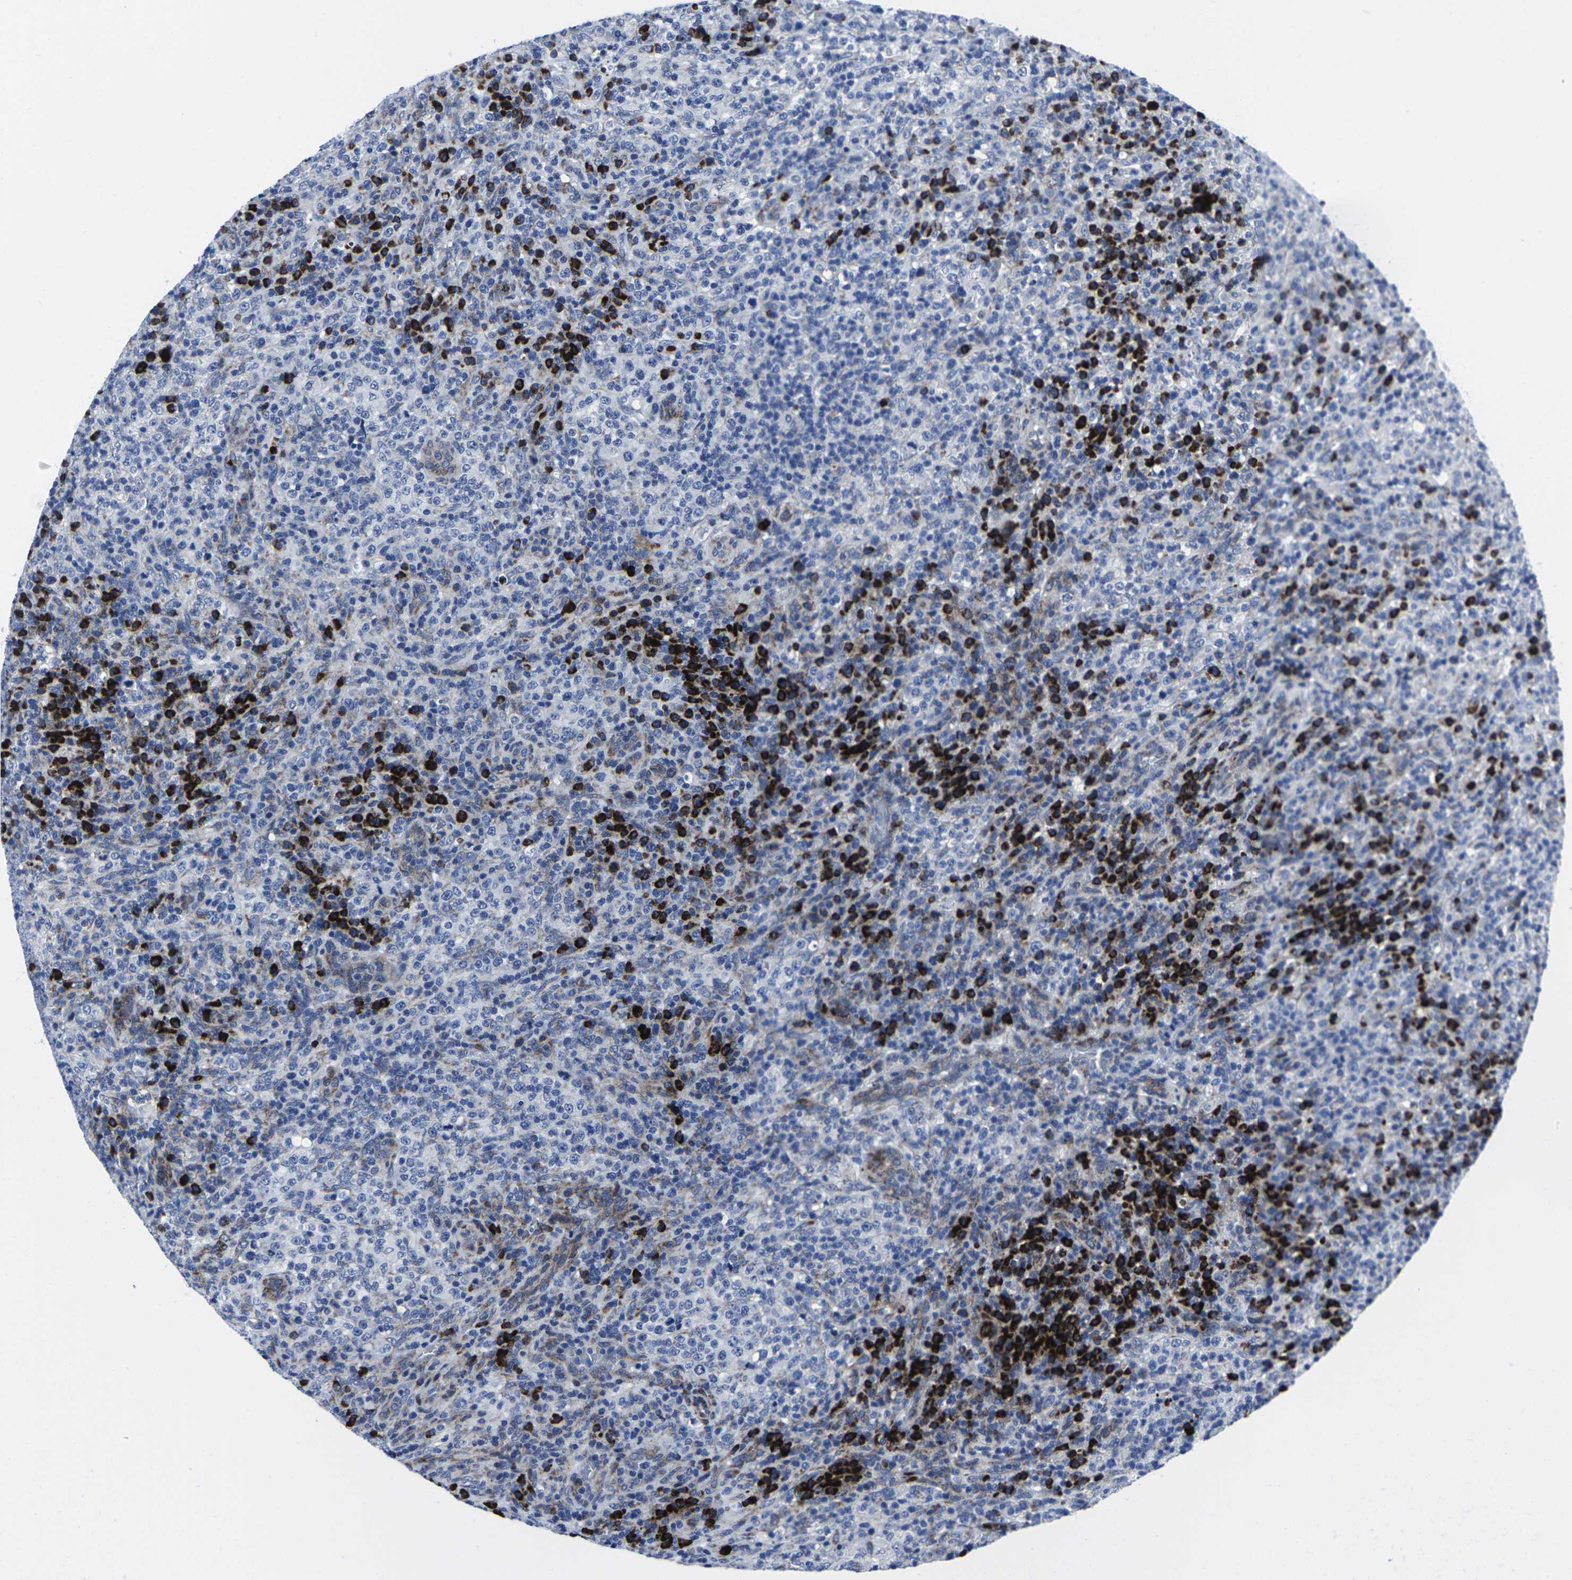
{"staining": {"intensity": "negative", "quantity": "none", "location": "none"}, "tissue": "lymphoma", "cell_type": "Tumor cells", "image_type": "cancer", "snomed": [{"axis": "morphology", "description": "Malignant lymphoma, non-Hodgkin's type, High grade"}, {"axis": "topography", "description": "Lymph node"}], "caption": "Protein analysis of lymphoma displays no significant positivity in tumor cells. (DAB (3,3'-diaminobenzidine) IHC with hematoxylin counter stain).", "gene": "RPN1", "patient": {"sex": "female", "age": 76}}